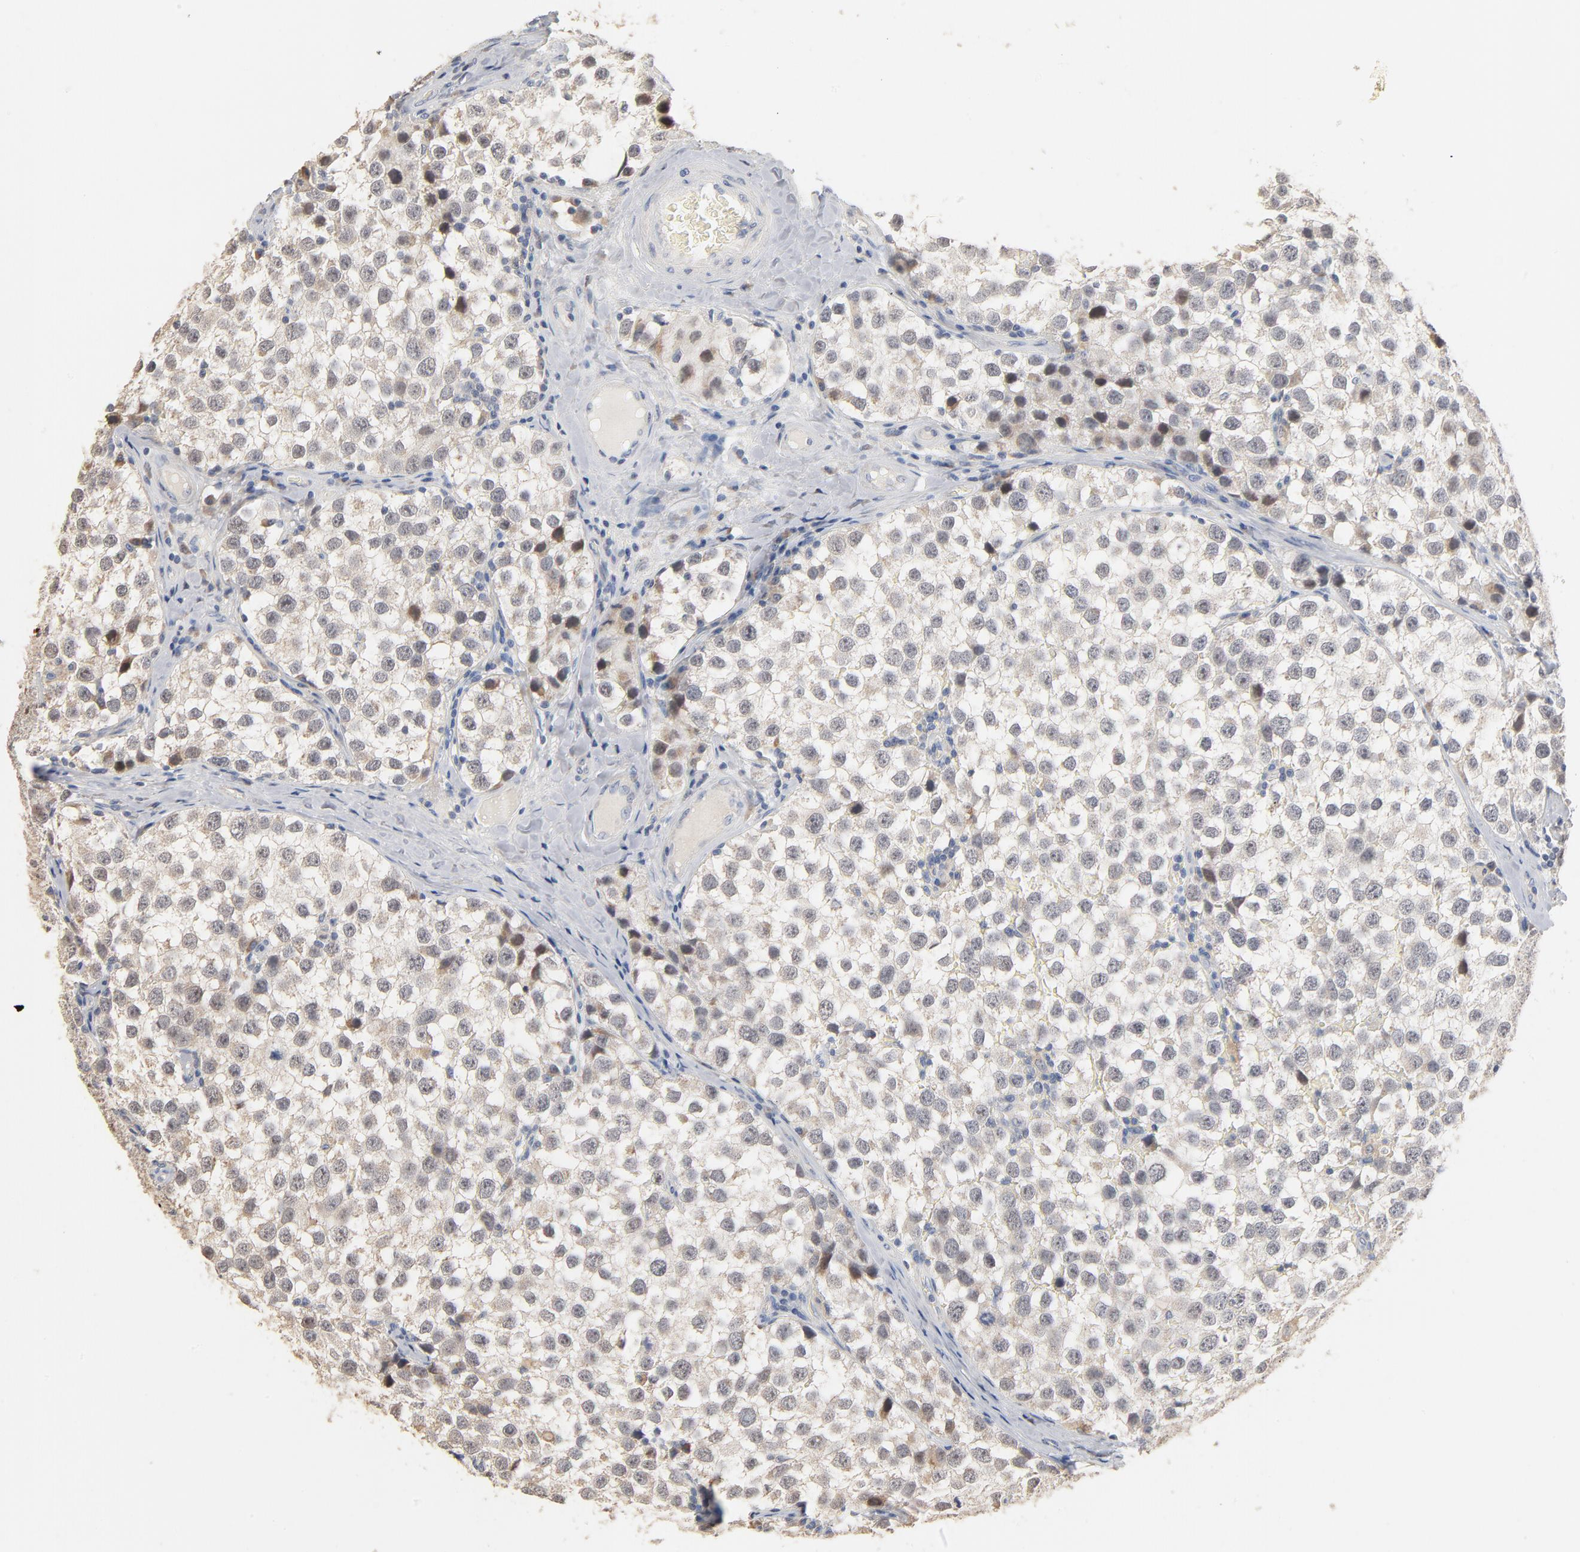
{"staining": {"intensity": "negative", "quantity": "none", "location": "none"}, "tissue": "testis cancer", "cell_type": "Tumor cells", "image_type": "cancer", "snomed": [{"axis": "morphology", "description": "Seminoma, NOS"}, {"axis": "topography", "description": "Testis"}], "caption": "Human testis seminoma stained for a protein using immunohistochemistry demonstrates no expression in tumor cells.", "gene": "ZDHHC8", "patient": {"sex": "male", "age": 39}}